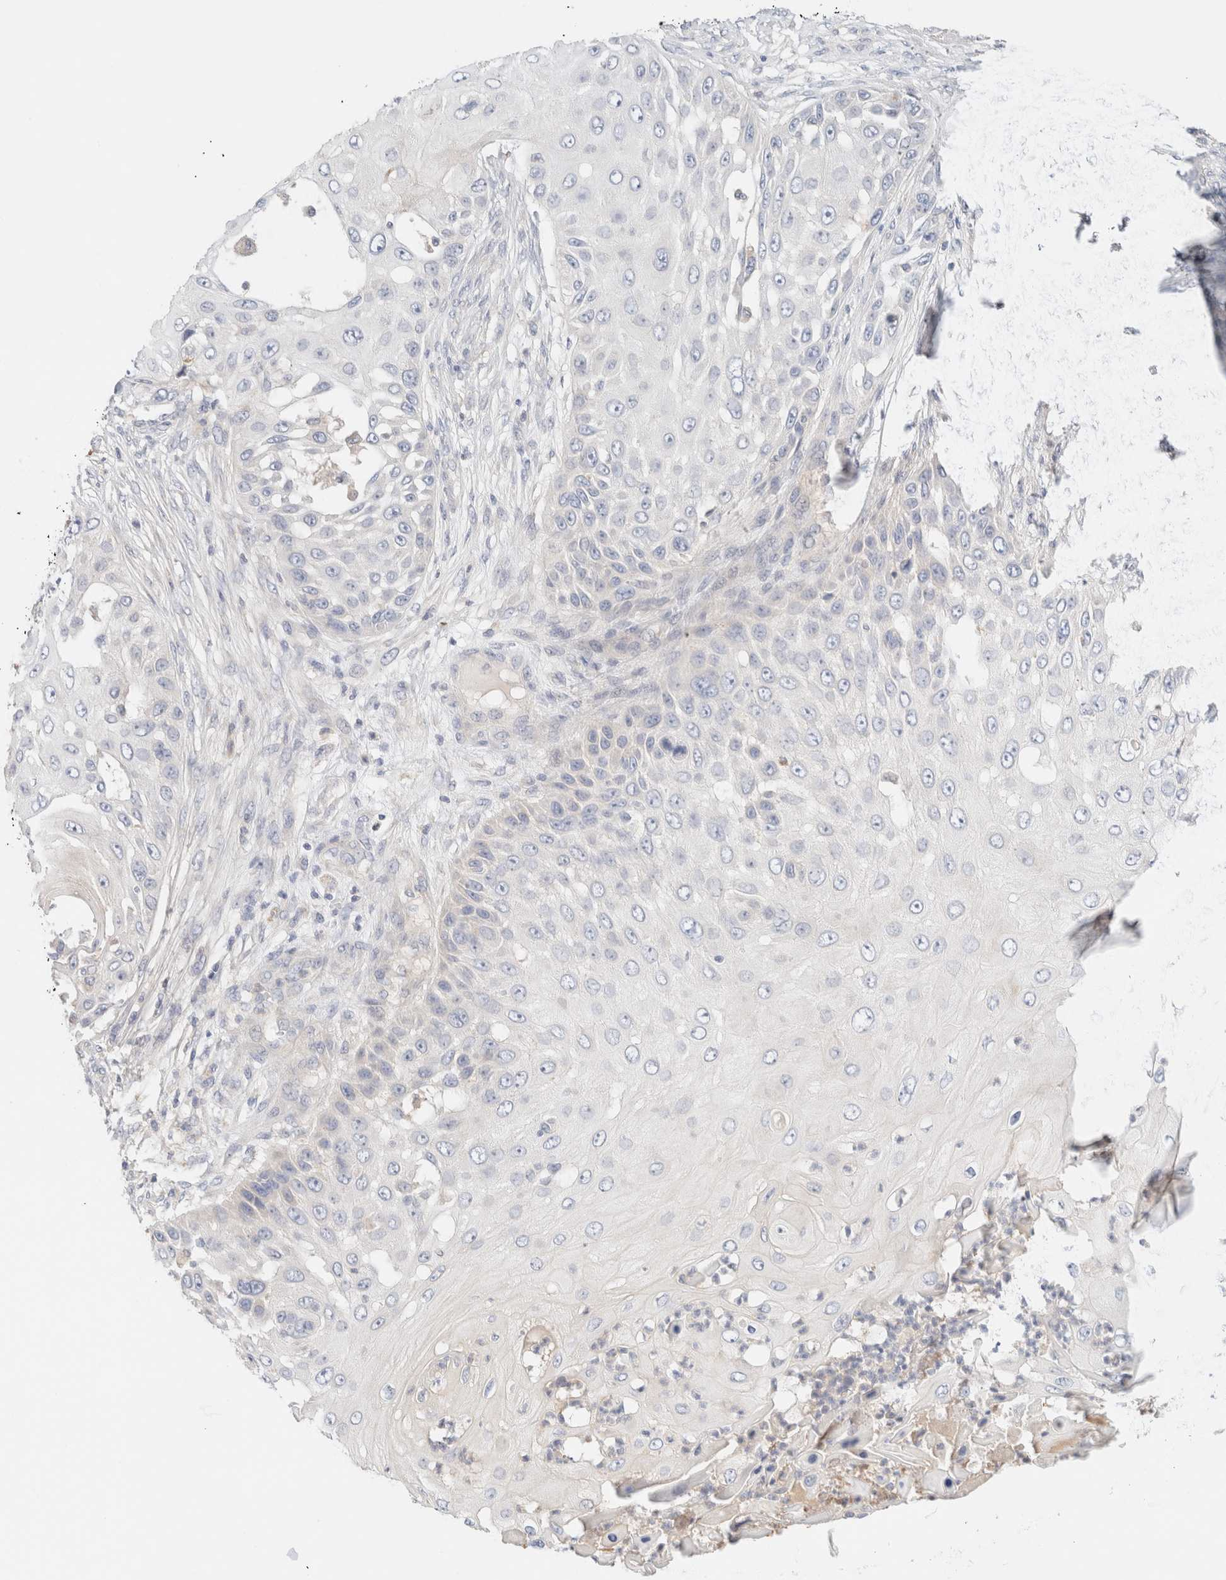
{"staining": {"intensity": "negative", "quantity": "none", "location": "none"}, "tissue": "skin cancer", "cell_type": "Tumor cells", "image_type": "cancer", "snomed": [{"axis": "morphology", "description": "Squamous cell carcinoma, NOS"}, {"axis": "topography", "description": "Skin"}], "caption": "A high-resolution micrograph shows IHC staining of skin squamous cell carcinoma, which displays no significant staining in tumor cells.", "gene": "SARM1", "patient": {"sex": "female", "age": 44}}